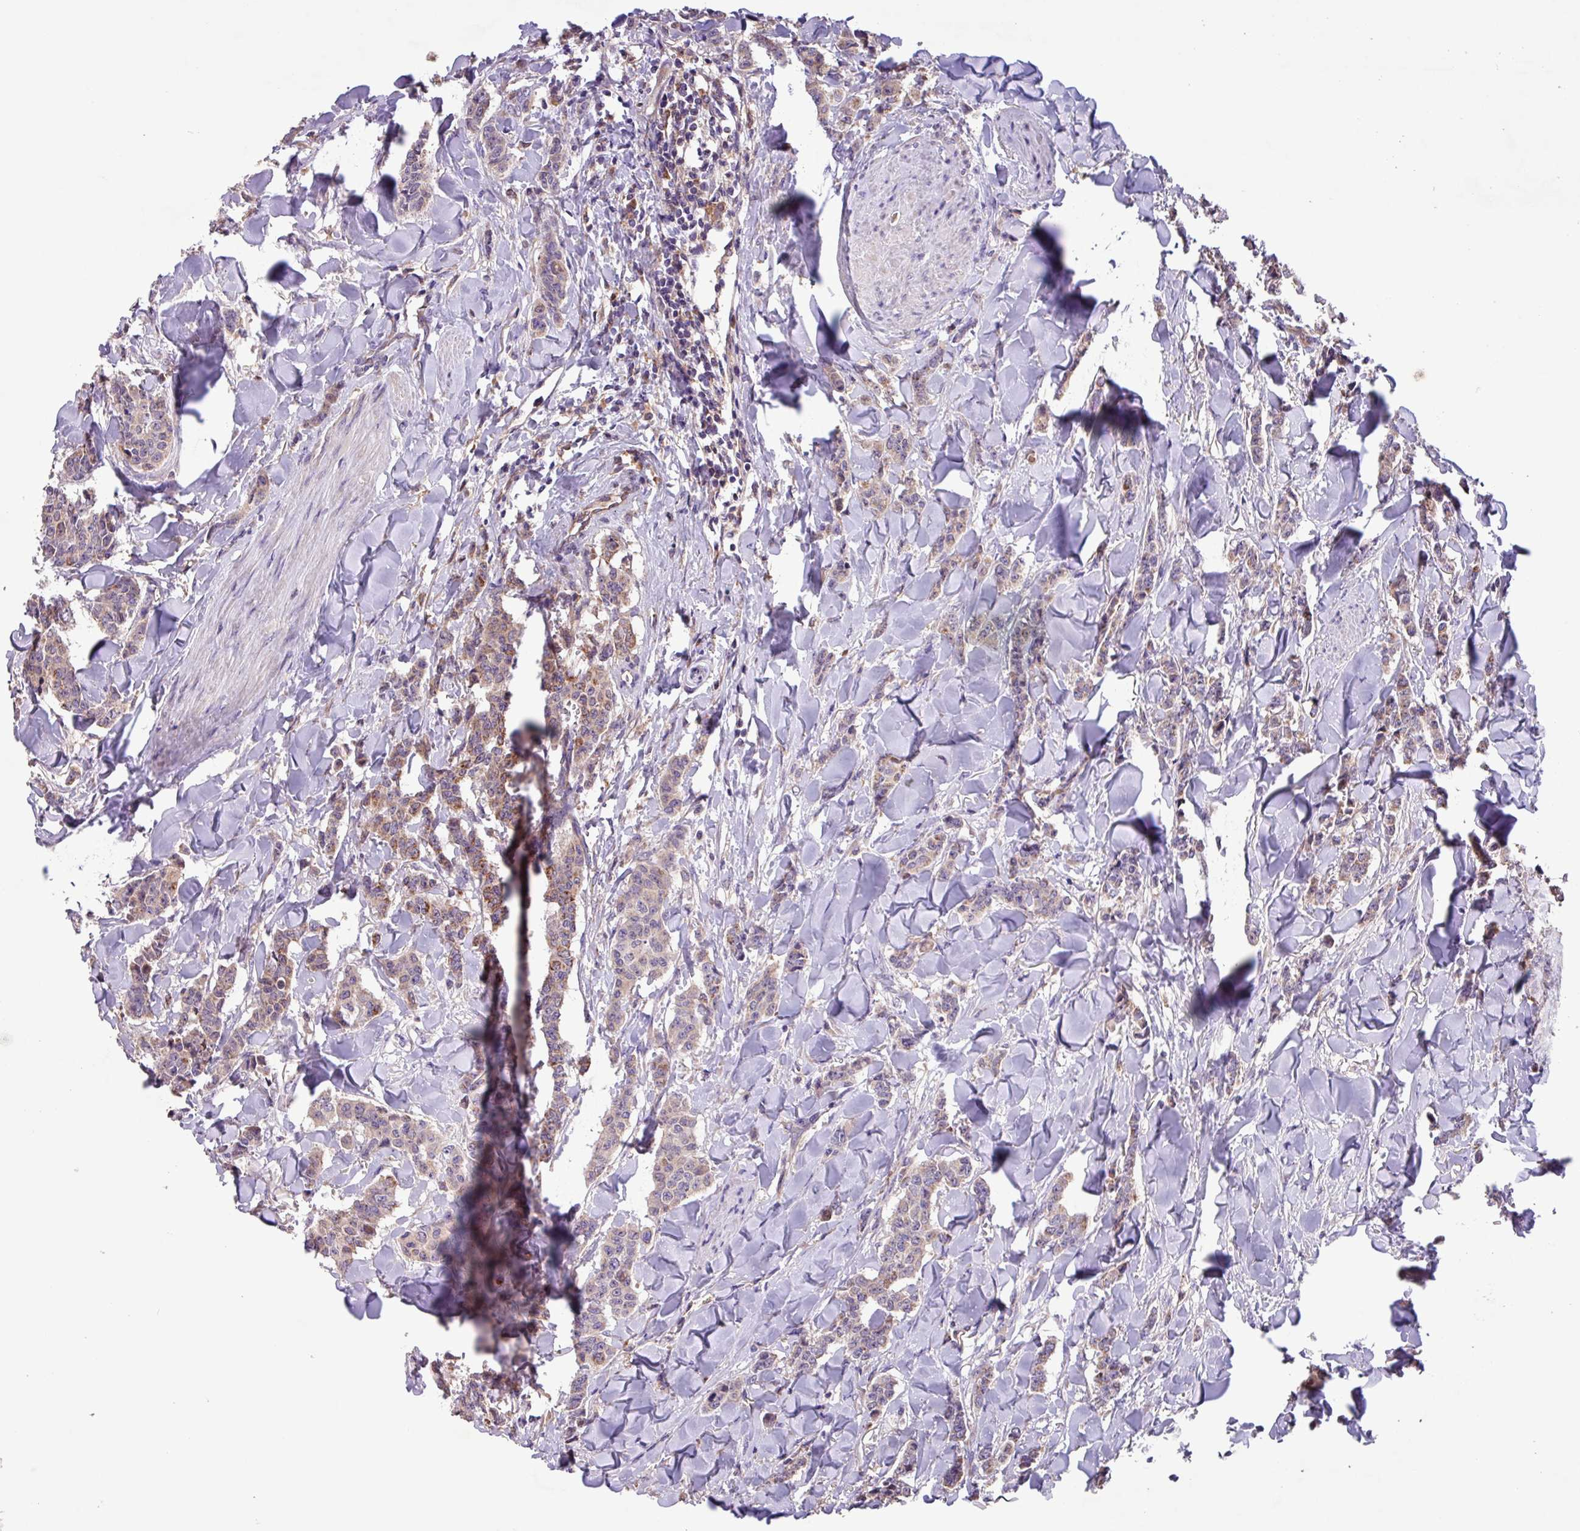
{"staining": {"intensity": "weak", "quantity": "25%-75%", "location": "cytoplasmic/membranous"}, "tissue": "breast cancer", "cell_type": "Tumor cells", "image_type": "cancer", "snomed": [{"axis": "morphology", "description": "Duct carcinoma"}, {"axis": "topography", "description": "Breast"}], "caption": "The immunohistochemical stain shows weak cytoplasmic/membranous staining in tumor cells of breast invasive ductal carcinoma tissue. (DAB = brown stain, brightfield microscopy at high magnification).", "gene": "PTPRQ", "patient": {"sex": "female", "age": 40}}